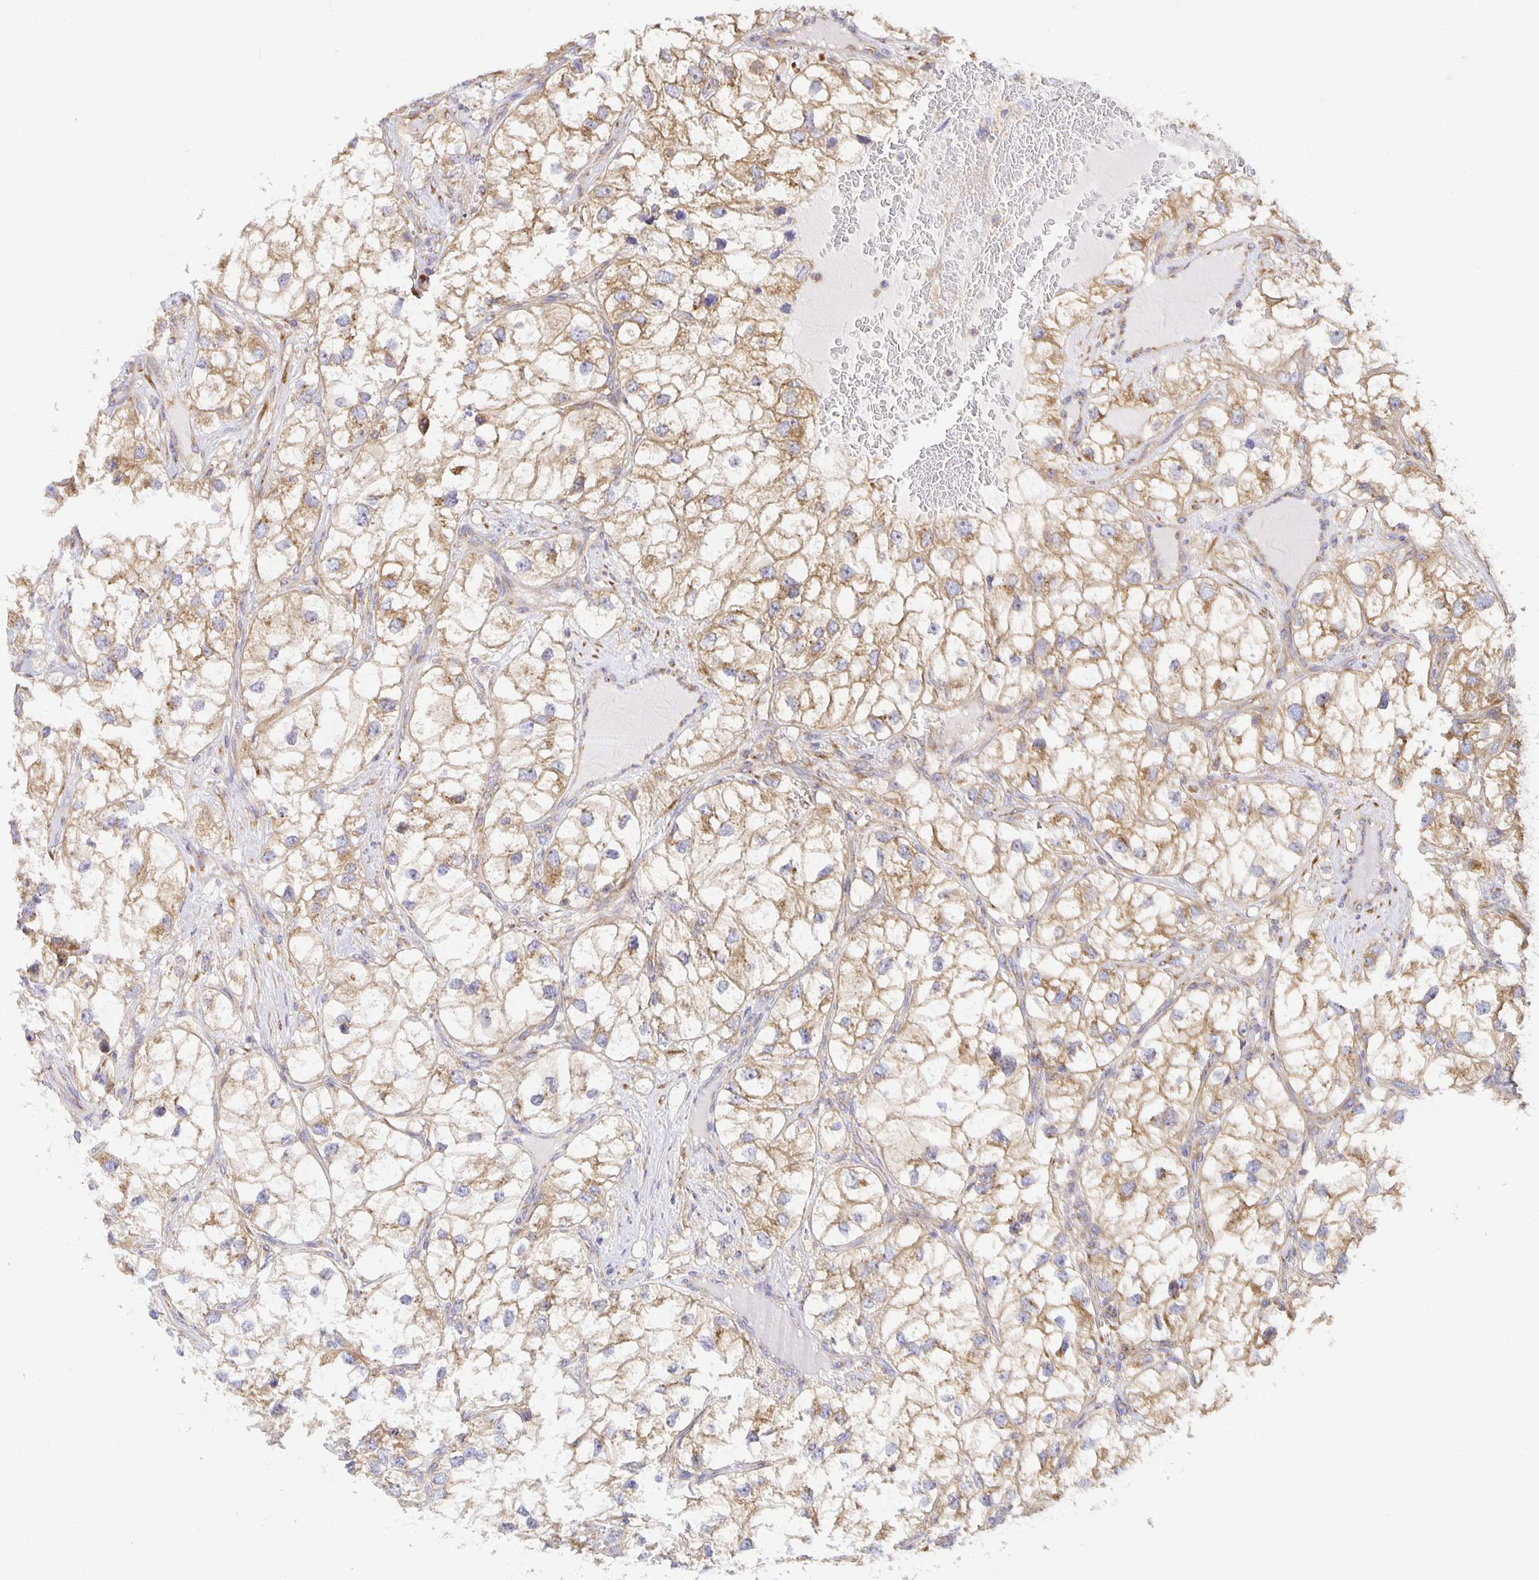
{"staining": {"intensity": "moderate", "quantity": ">75%", "location": "cytoplasmic/membranous"}, "tissue": "renal cancer", "cell_type": "Tumor cells", "image_type": "cancer", "snomed": [{"axis": "morphology", "description": "Adenocarcinoma, NOS"}, {"axis": "topography", "description": "Kidney"}], "caption": "Immunohistochemical staining of human renal adenocarcinoma exhibits moderate cytoplasmic/membranous protein positivity in approximately >75% of tumor cells. The staining was performed using DAB (3,3'-diaminobenzidine) to visualize the protein expression in brown, while the nuclei were stained in blue with hematoxylin (Magnification: 20x).", "gene": "USO1", "patient": {"sex": "male", "age": 59}}